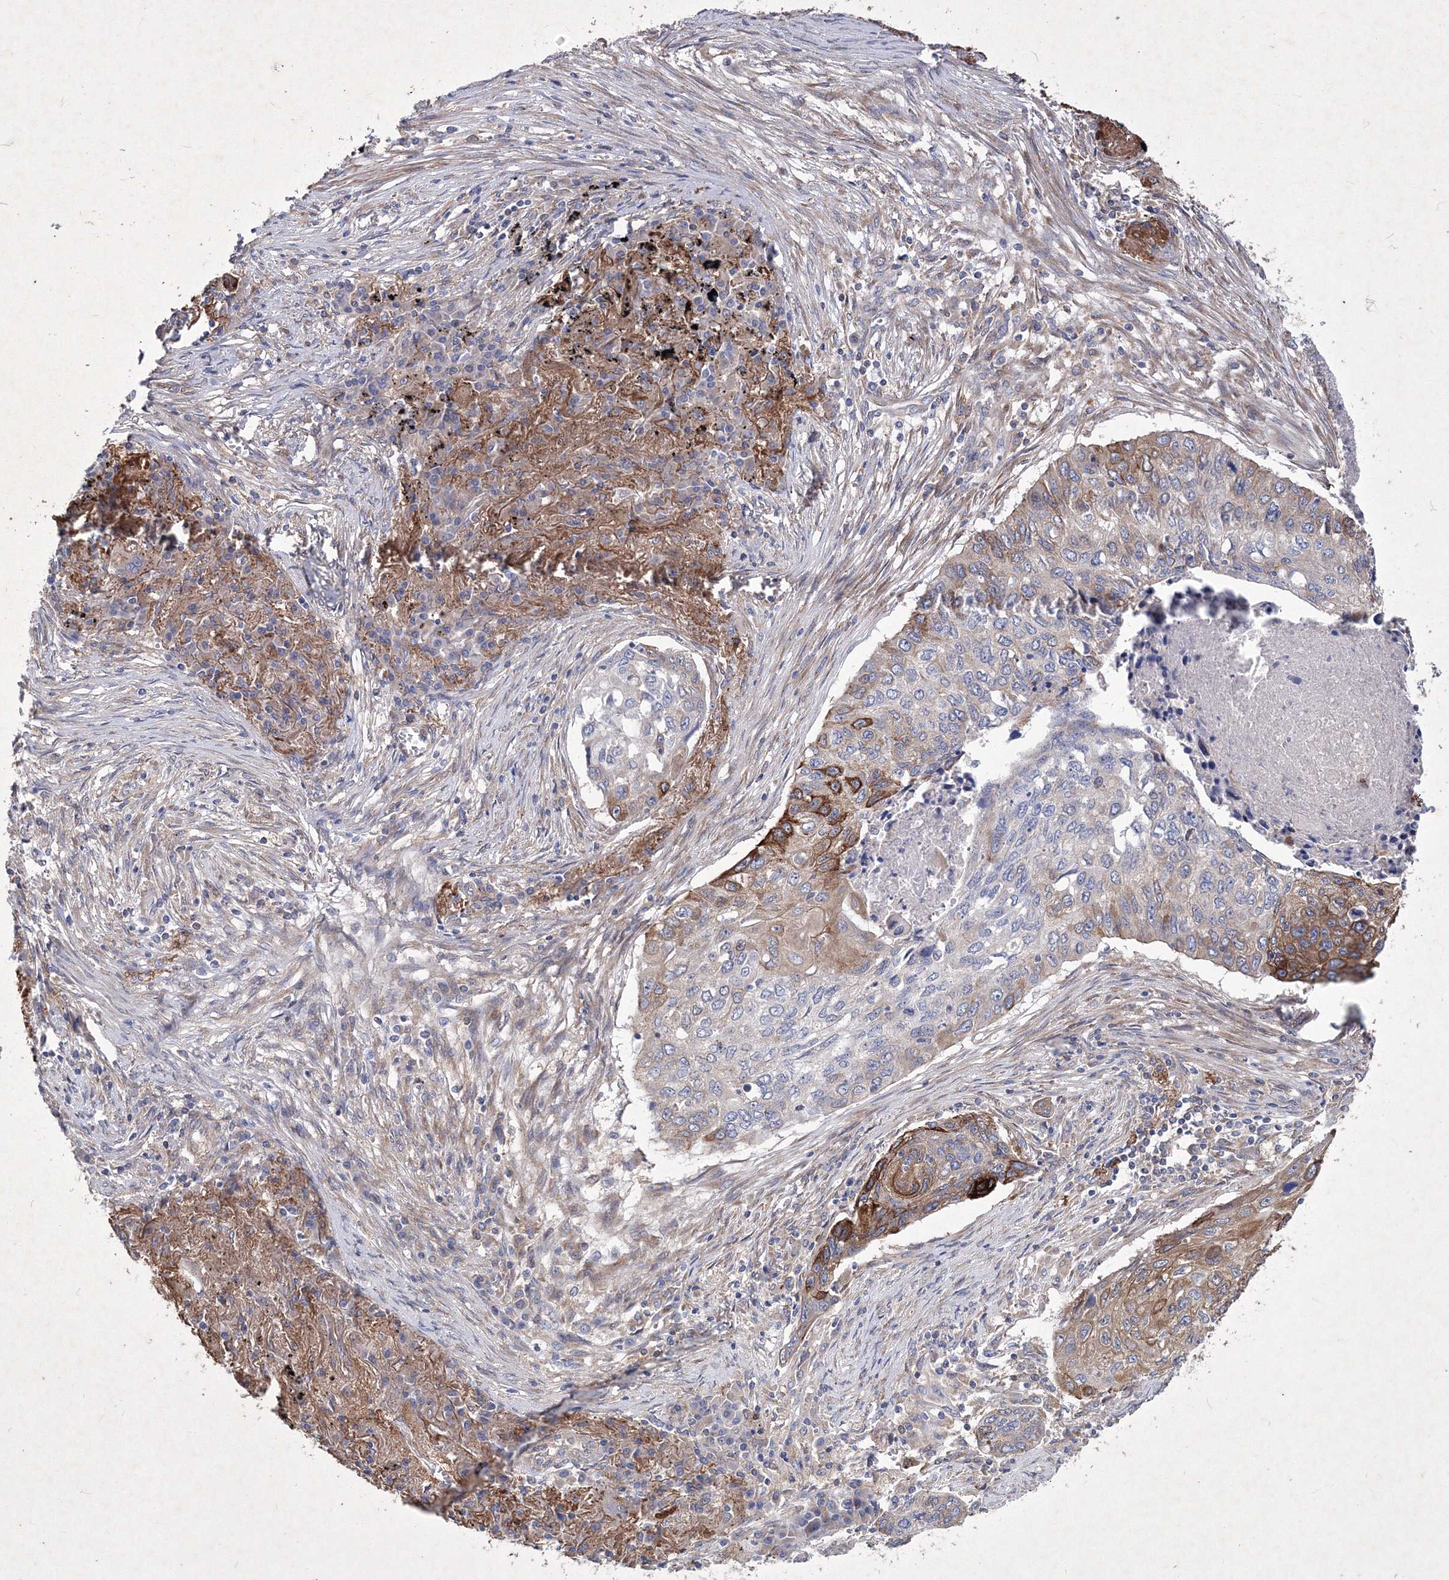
{"staining": {"intensity": "moderate", "quantity": "<25%", "location": "cytoplasmic/membranous"}, "tissue": "lung cancer", "cell_type": "Tumor cells", "image_type": "cancer", "snomed": [{"axis": "morphology", "description": "Squamous cell carcinoma, NOS"}, {"axis": "topography", "description": "Lung"}], "caption": "DAB (3,3'-diaminobenzidine) immunohistochemical staining of lung squamous cell carcinoma demonstrates moderate cytoplasmic/membranous protein positivity in about <25% of tumor cells. (DAB (3,3'-diaminobenzidine) IHC with brightfield microscopy, high magnification).", "gene": "SNX18", "patient": {"sex": "female", "age": 63}}